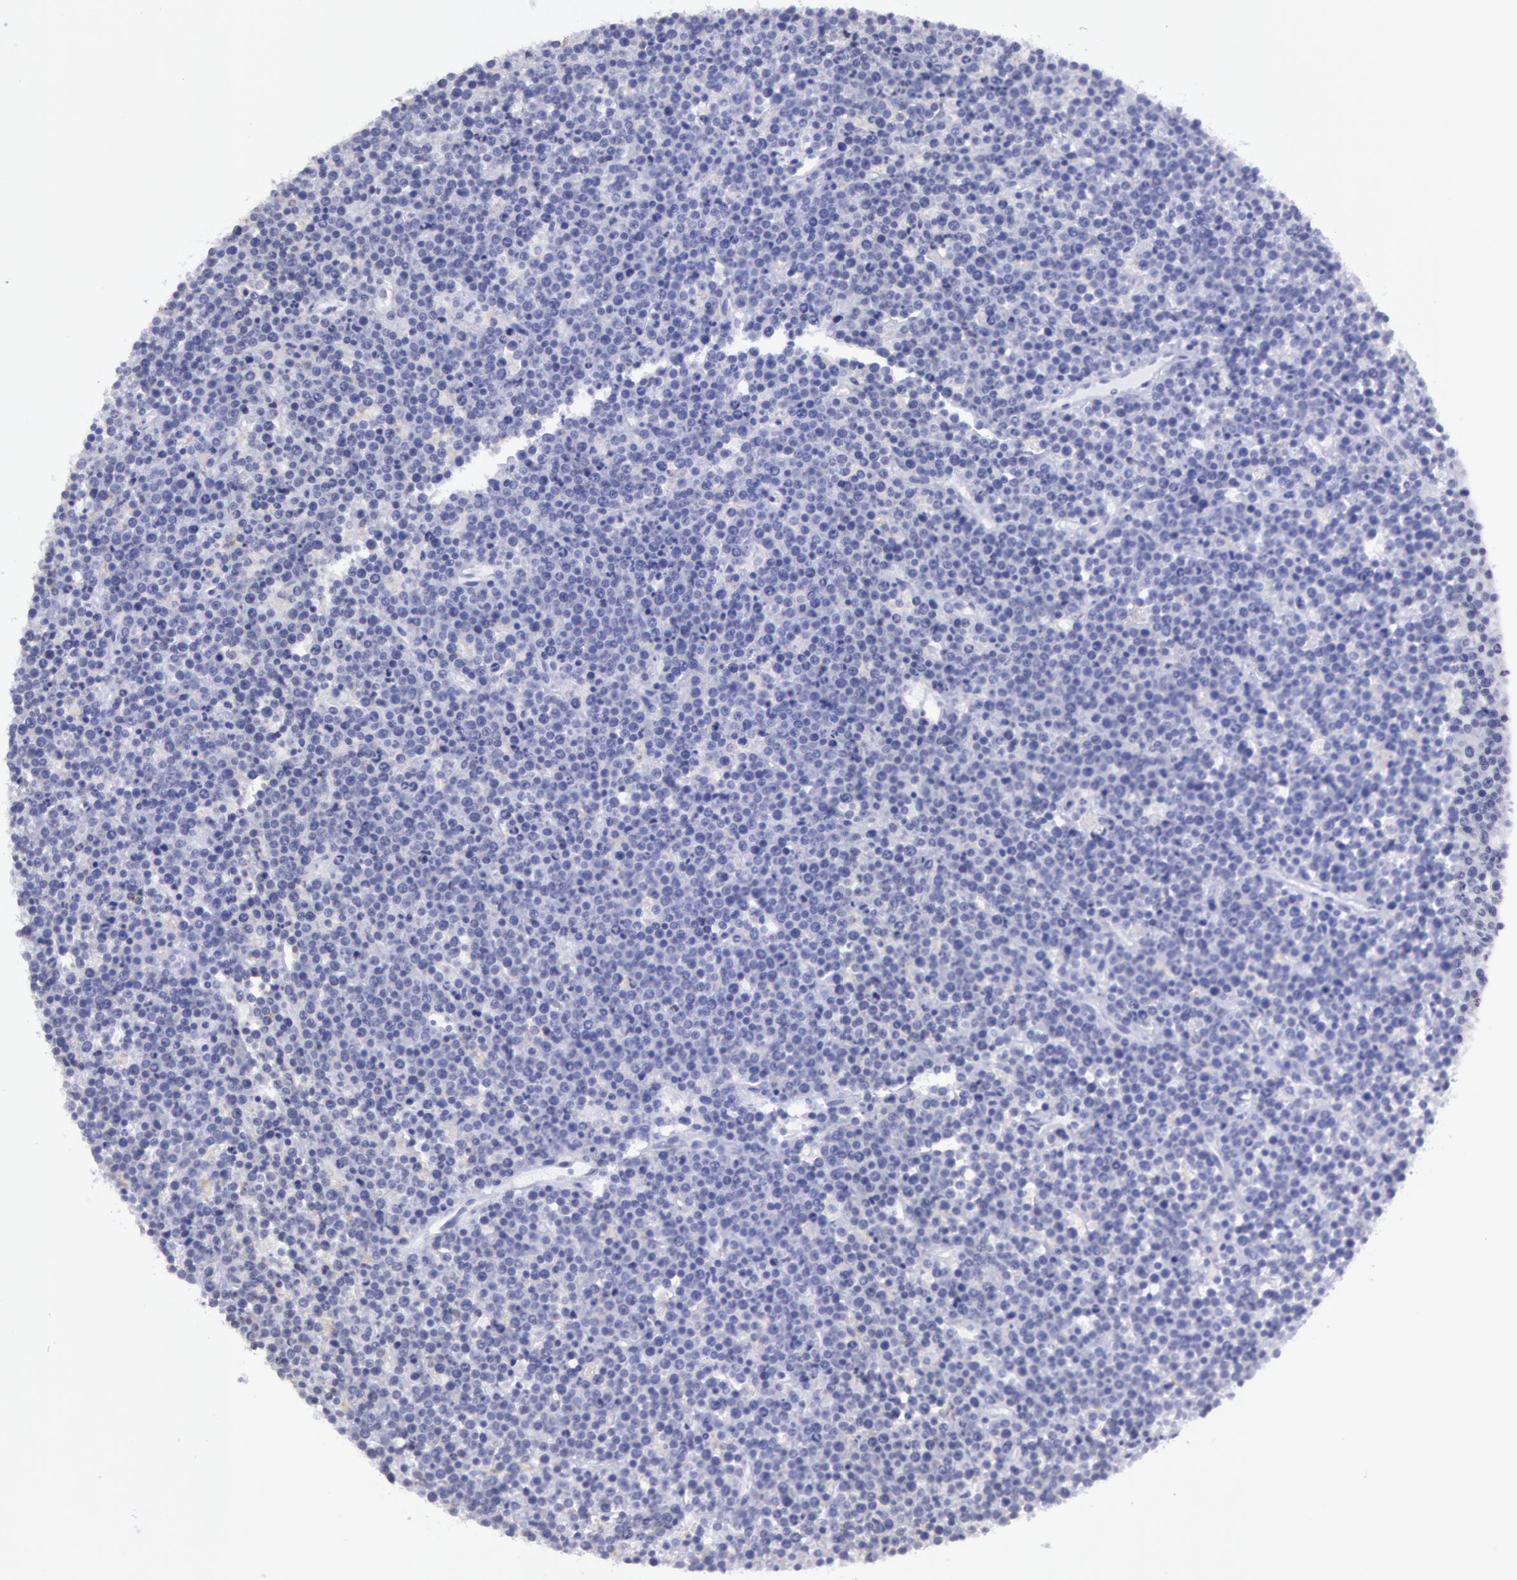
{"staining": {"intensity": "negative", "quantity": "none", "location": "none"}, "tissue": "lymphoma", "cell_type": "Tumor cells", "image_type": "cancer", "snomed": [{"axis": "morphology", "description": "Malignant lymphoma, non-Hodgkin's type, High grade"}, {"axis": "topography", "description": "Ovary"}], "caption": "Tumor cells show no significant staining in high-grade malignant lymphoma, non-Hodgkin's type.", "gene": "MYH7", "patient": {"sex": "female", "age": 56}}